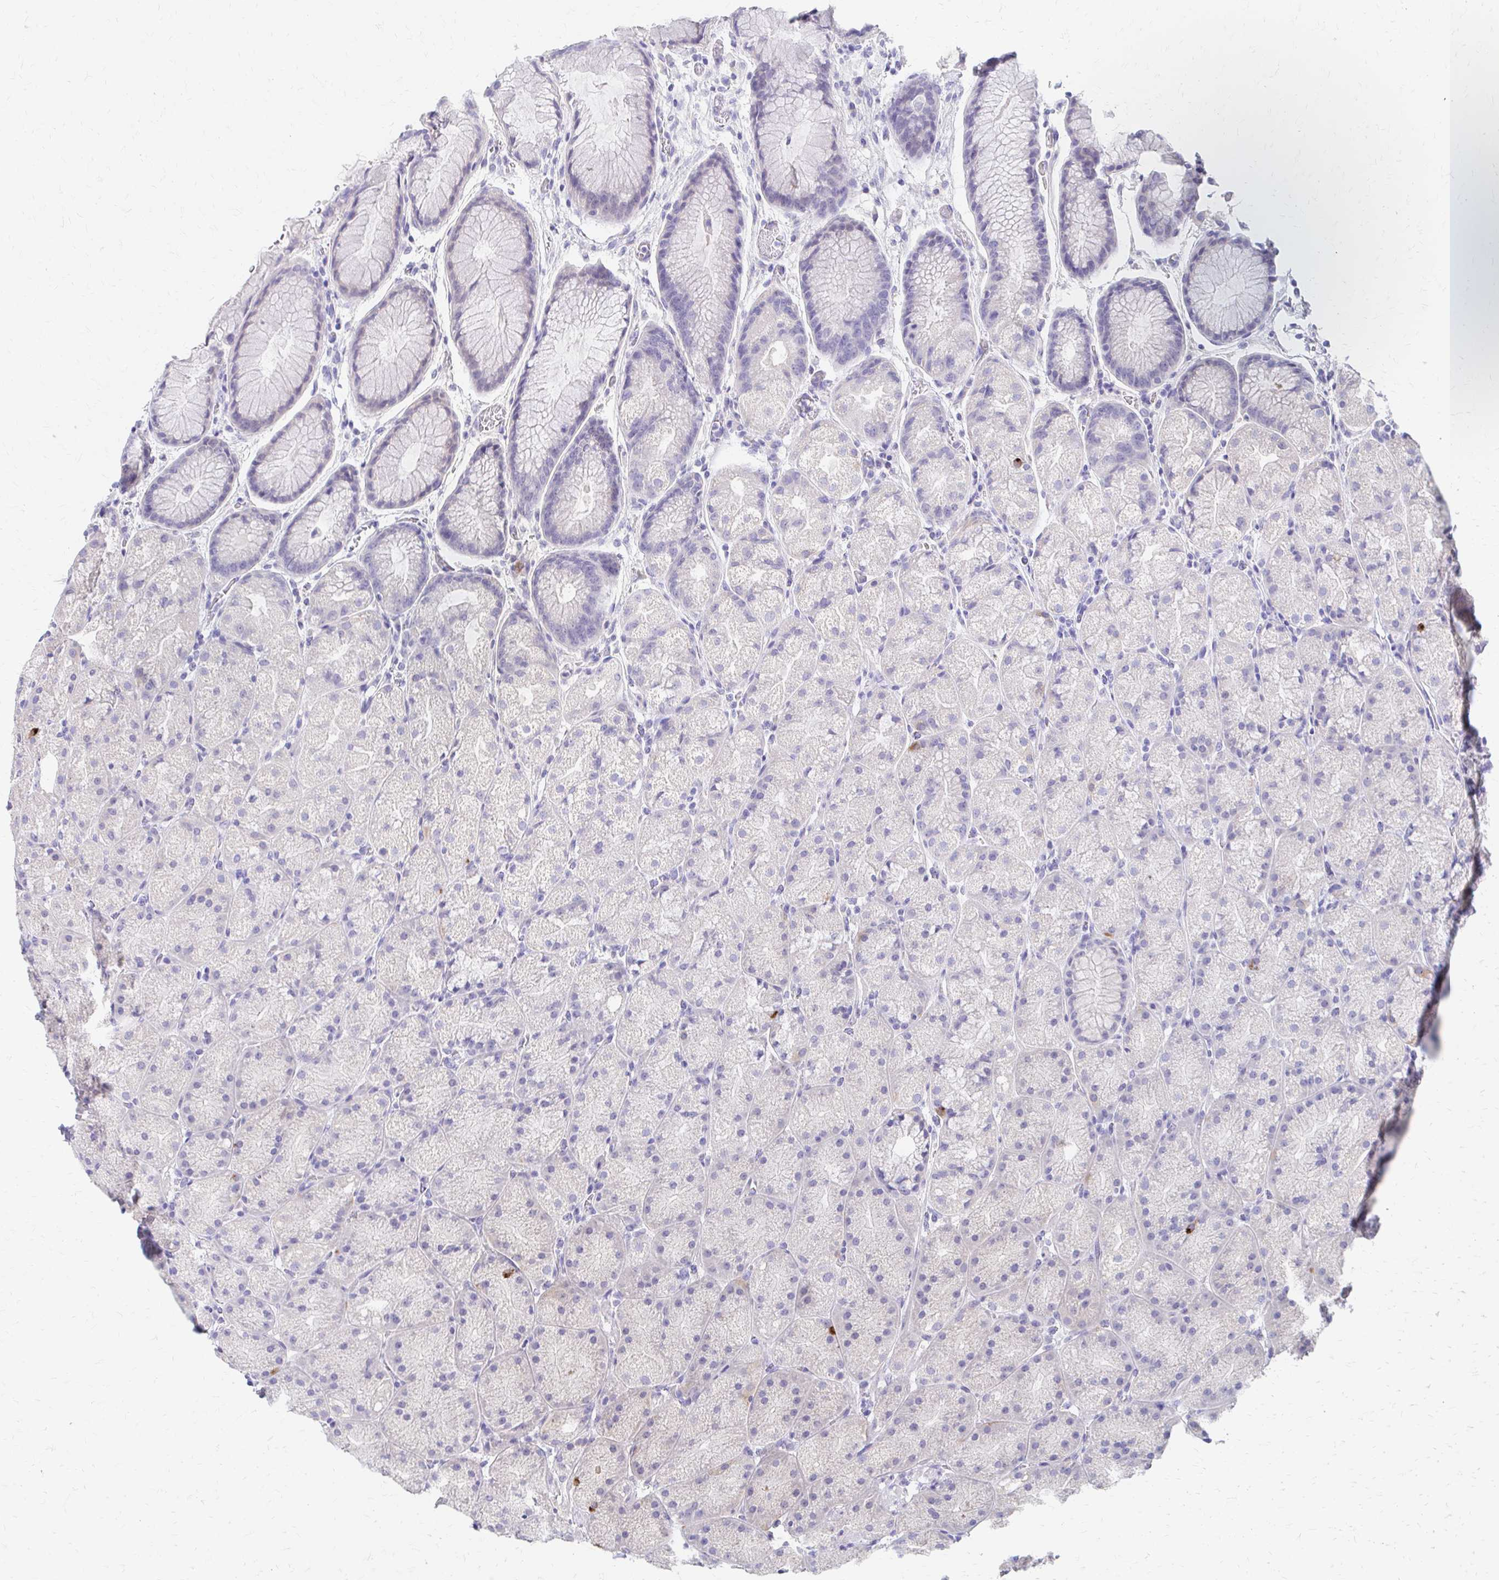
{"staining": {"intensity": "weak", "quantity": "<25%", "location": "cytoplasmic/membranous"}, "tissue": "stomach", "cell_type": "Glandular cells", "image_type": "normal", "snomed": [{"axis": "morphology", "description": "Normal tissue, NOS"}, {"axis": "topography", "description": "Stomach, upper"}, {"axis": "topography", "description": "Stomach"}], "caption": "IHC histopathology image of normal human stomach stained for a protein (brown), which exhibits no expression in glandular cells.", "gene": "AZGP1", "patient": {"sex": "male", "age": 48}}